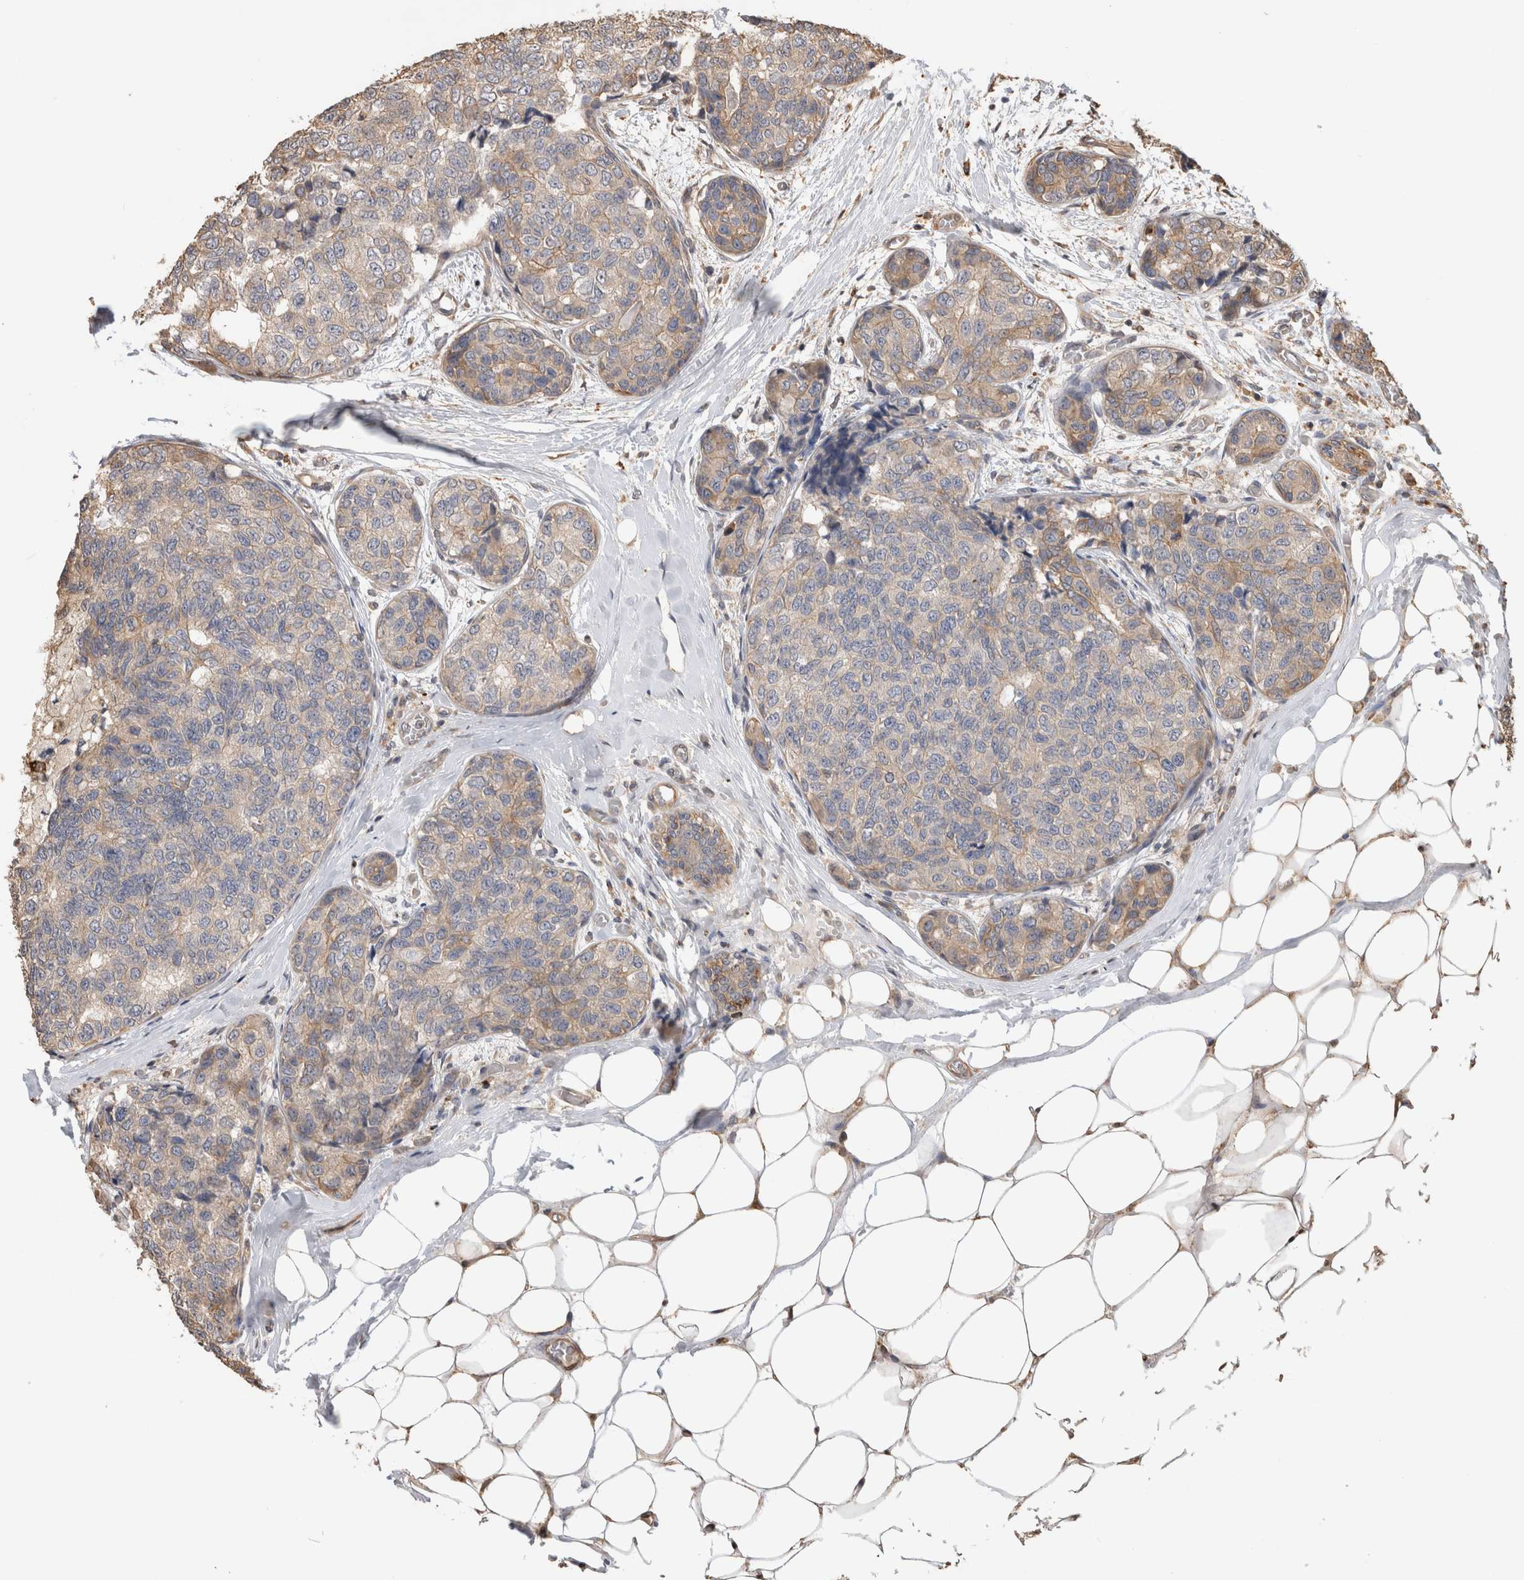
{"staining": {"intensity": "weak", "quantity": "<25%", "location": "cytoplasmic/membranous"}, "tissue": "breast cancer", "cell_type": "Tumor cells", "image_type": "cancer", "snomed": [{"axis": "morphology", "description": "Normal tissue, NOS"}, {"axis": "morphology", "description": "Duct carcinoma"}, {"axis": "topography", "description": "Breast"}], "caption": "The immunohistochemistry photomicrograph has no significant staining in tumor cells of breast cancer (invasive ductal carcinoma) tissue.", "gene": "CLIP1", "patient": {"sex": "female", "age": 43}}